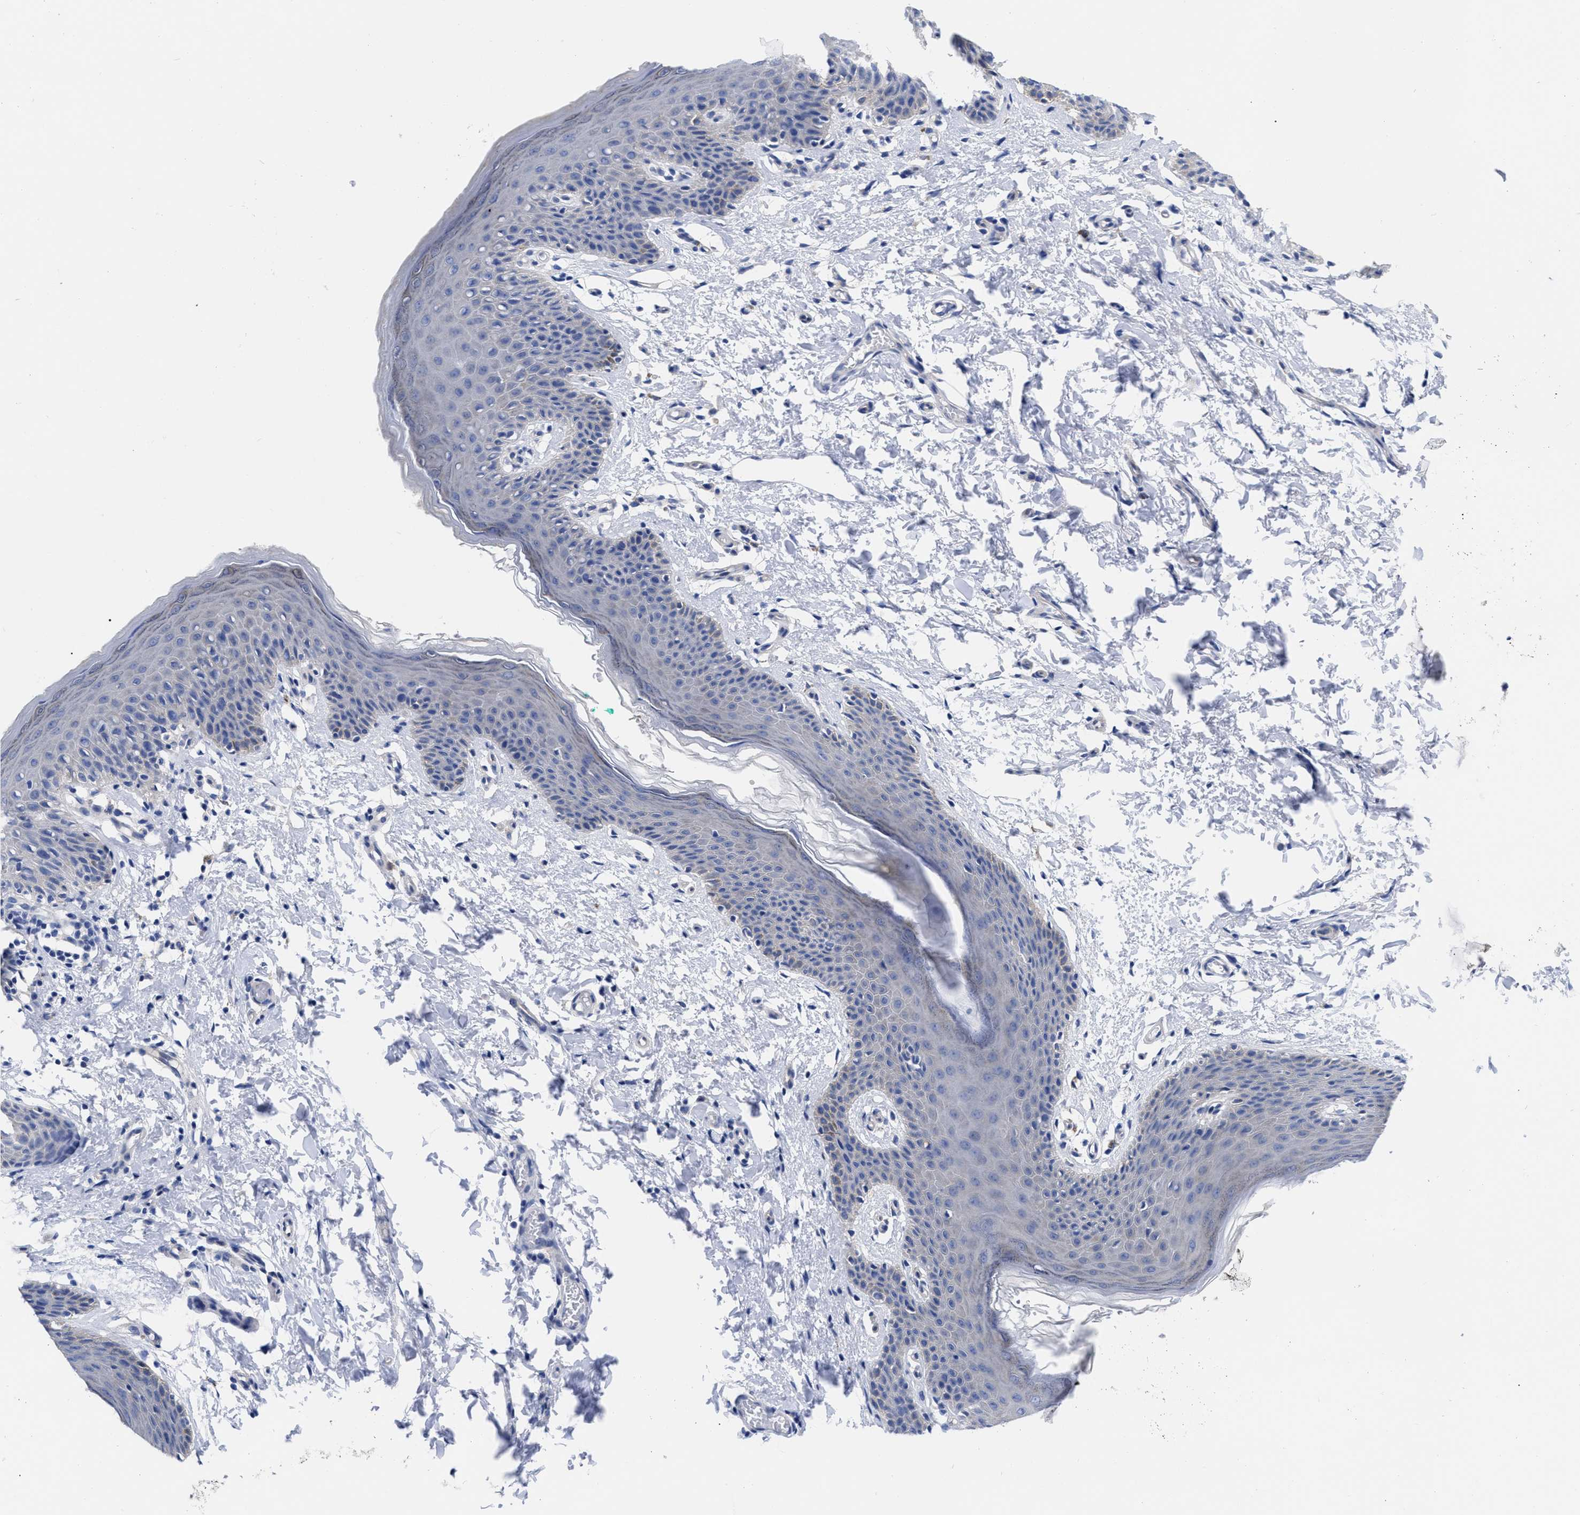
{"staining": {"intensity": "moderate", "quantity": "<25%", "location": "cytoplasmic/membranous"}, "tissue": "skin", "cell_type": "Epidermal cells", "image_type": "normal", "snomed": [{"axis": "morphology", "description": "Normal tissue, NOS"}, {"axis": "topography", "description": "Vulva"}], "caption": "Immunohistochemical staining of normal skin demonstrates low levels of moderate cytoplasmic/membranous expression in approximately <25% of epidermal cells.", "gene": "RBKS", "patient": {"sex": "female", "age": 66}}